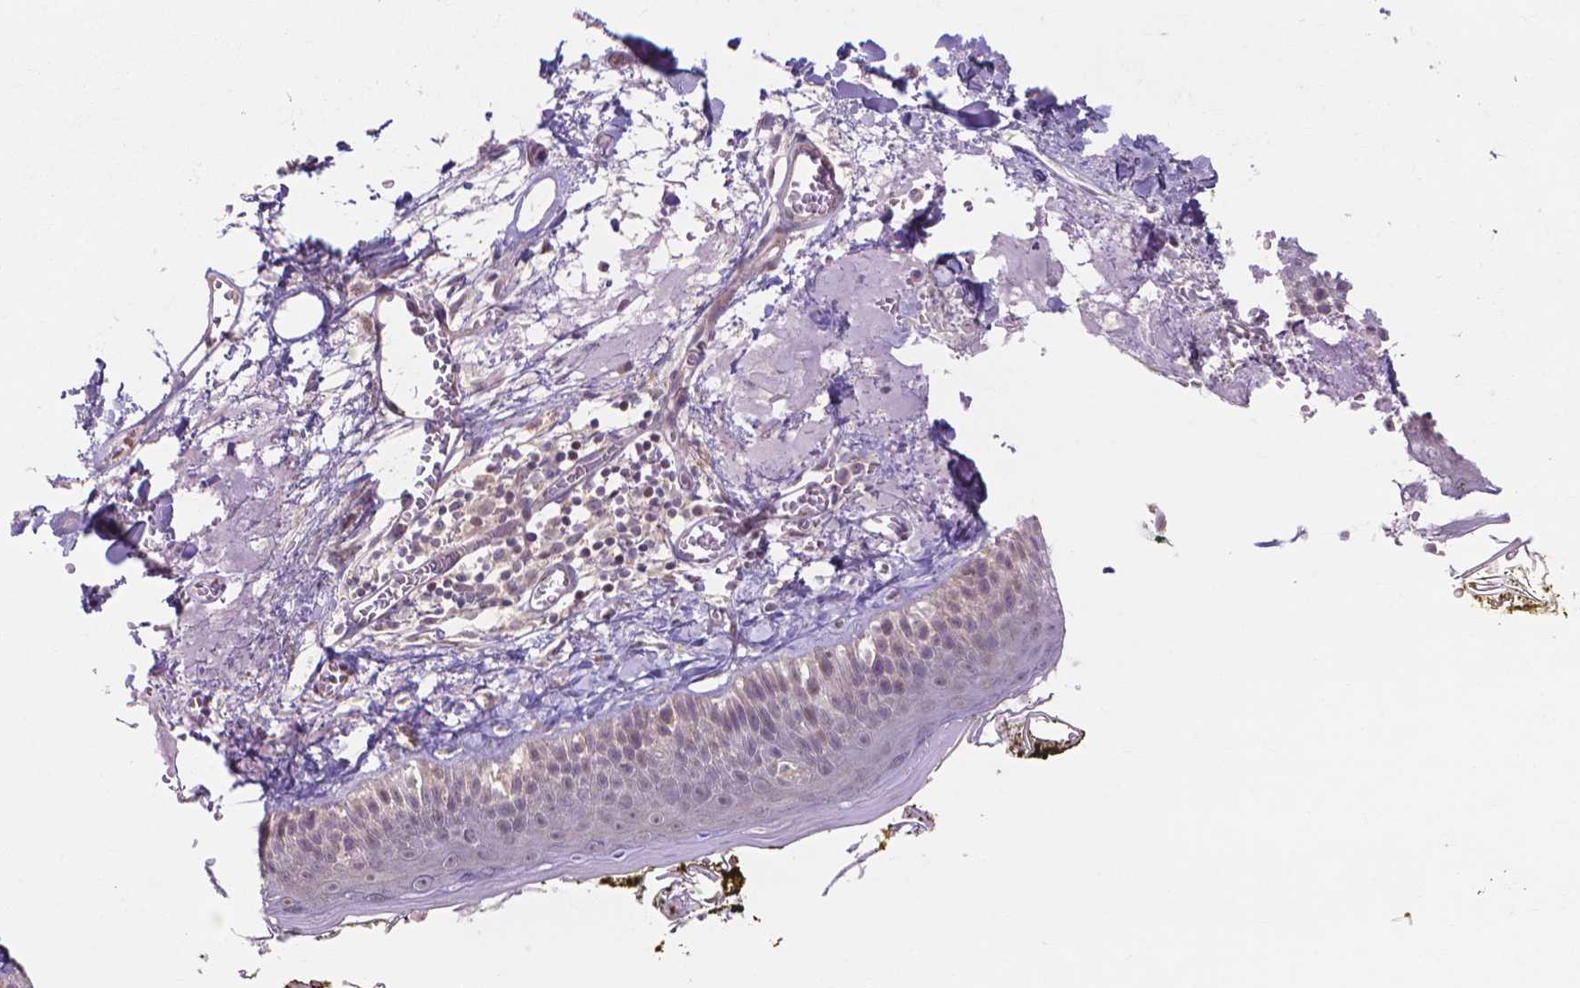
{"staining": {"intensity": "negative", "quantity": "none", "location": "none"}, "tissue": "skin", "cell_type": "Fibroblasts", "image_type": "normal", "snomed": [{"axis": "morphology", "description": "Normal tissue, NOS"}, {"axis": "topography", "description": "Skin"}], "caption": "IHC of unremarkable human skin shows no positivity in fibroblasts. Brightfield microscopy of immunohistochemistry stained with DAB (brown) and hematoxylin (blue), captured at high magnification.", "gene": "PRDM13", "patient": {"sex": "male", "age": 76}}